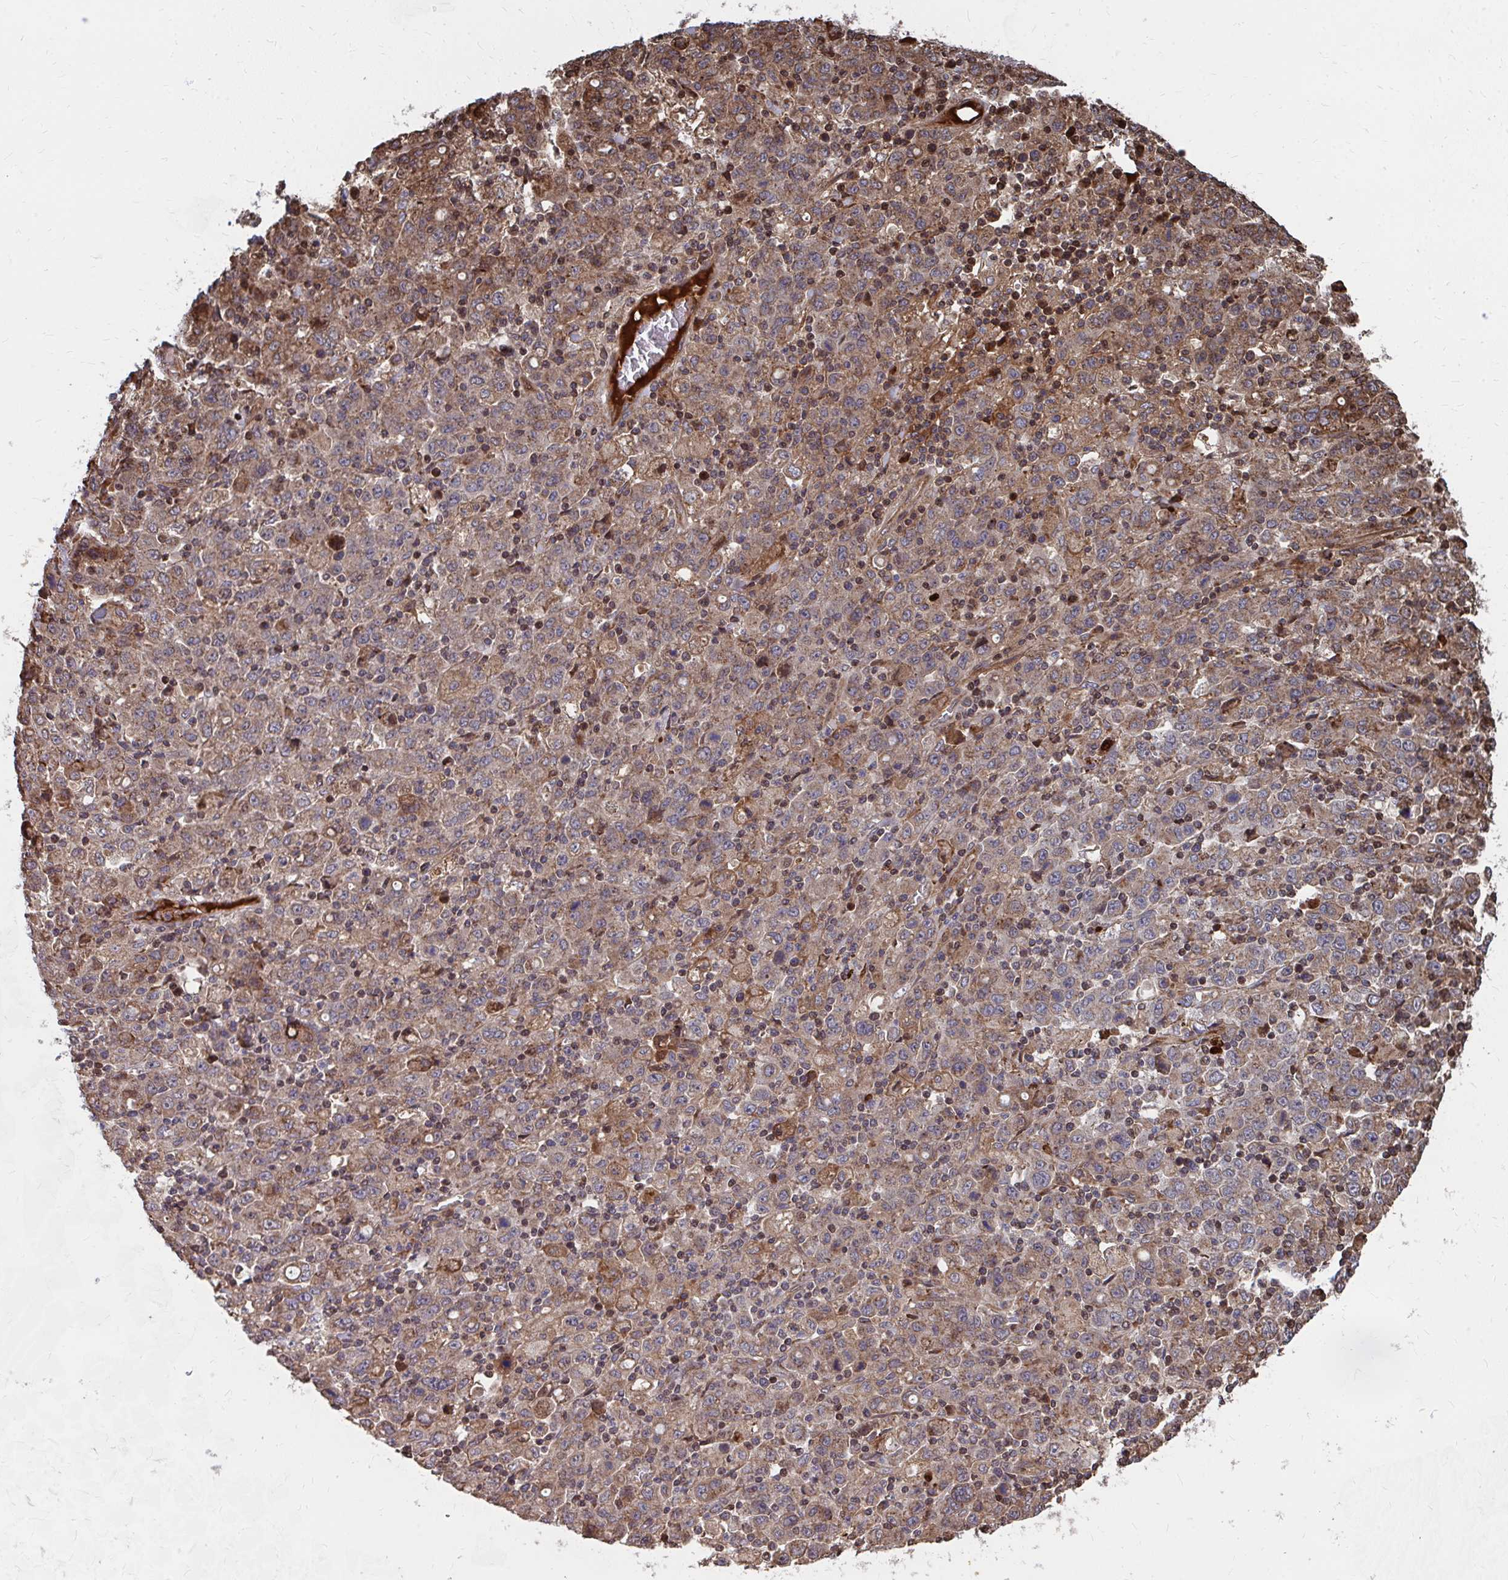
{"staining": {"intensity": "weak", "quantity": "25%-75%", "location": "cytoplasmic/membranous"}, "tissue": "stomach cancer", "cell_type": "Tumor cells", "image_type": "cancer", "snomed": [{"axis": "morphology", "description": "Adenocarcinoma, NOS"}, {"axis": "topography", "description": "Stomach, upper"}], "caption": "Immunohistochemical staining of human stomach adenocarcinoma reveals low levels of weak cytoplasmic/membranous expression in about 25%-75% of tumor cells. Ihc stains the protein of interest in brown and the nuclei are stained blue.", "gene": "FAM89A", "patient": {"sex": "male", "age": 69}}